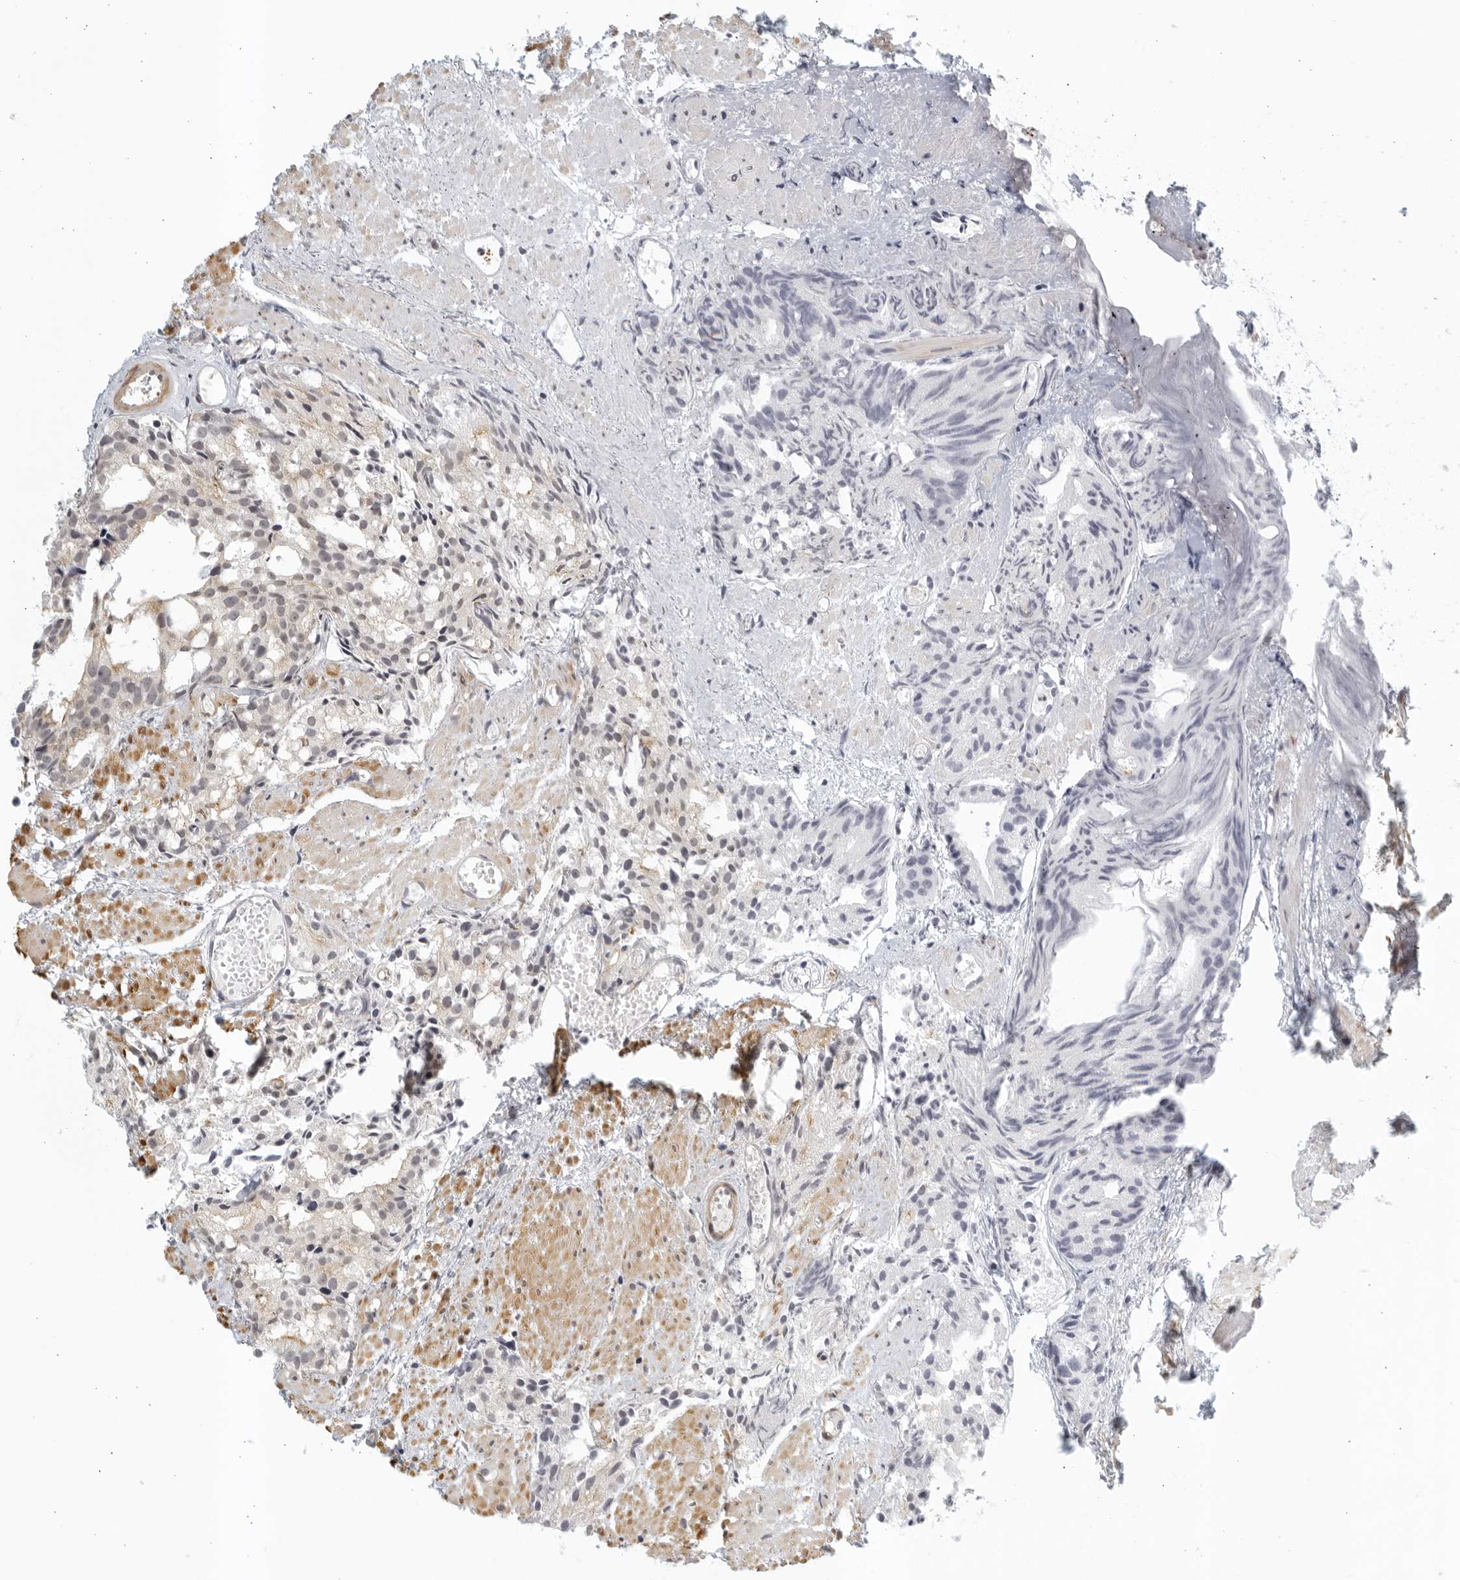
{"staining": {"intensity": "negative", "quantity": "none", "location": "none"}, "tissue": "prostate cancer", "cell_type": "Tumor cells", "image_type": "cancer", "snomed": [{"axis": "morphology", "description": "Adenocarcinoma, Low grade"}, {"axis": "topography", "description": "Prostate"}], "caption": "Immunohistochemical staining of prostate cancer (adenocarcinoma (low-grade)) shows no significant staining in tumor cells.", "gene": "SERTAD4", "patient": {"sex": "male", "age": 88}}